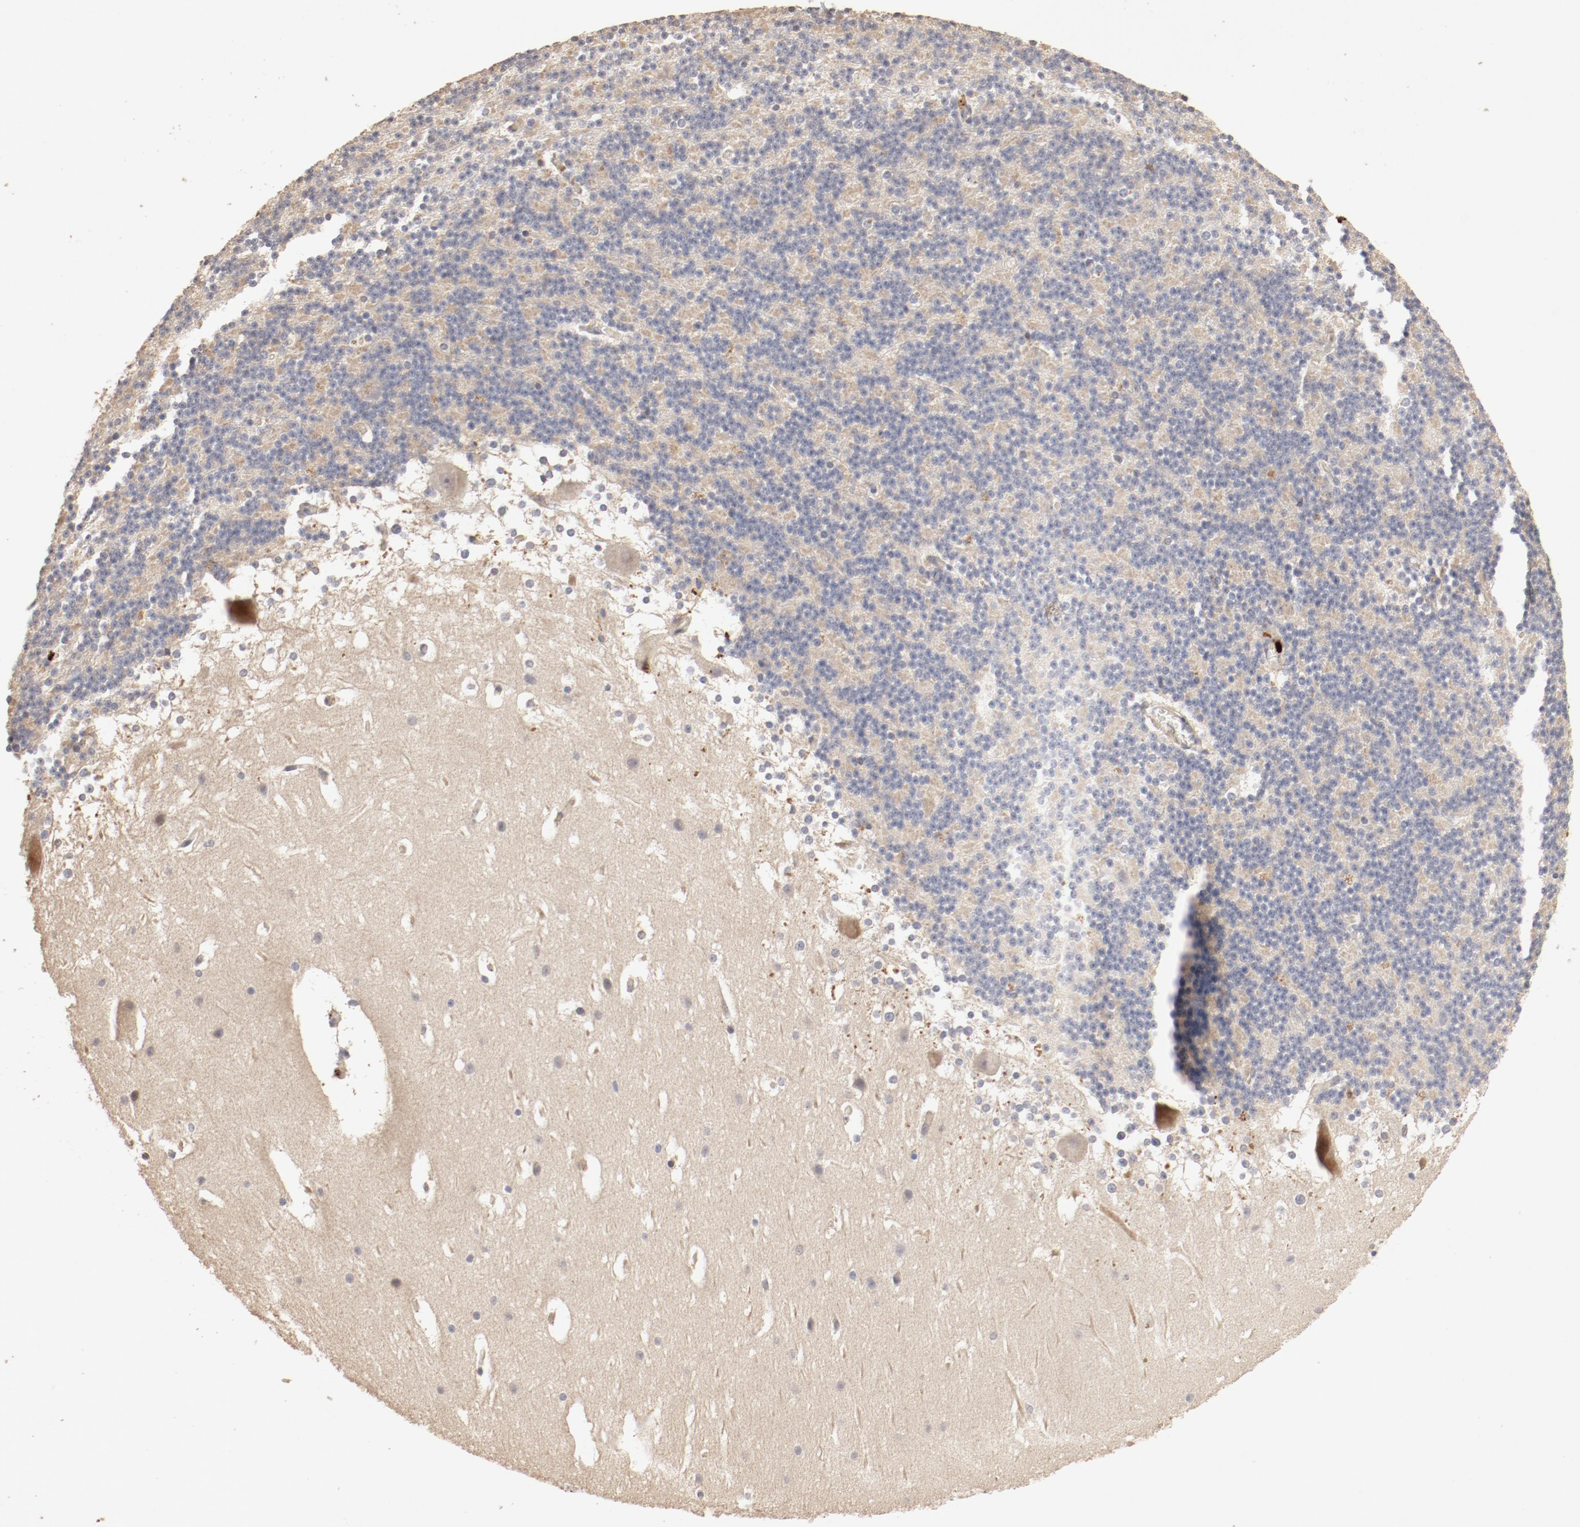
{"staining": {"intensity": "negative", "quantity": "none", "location": "none"}, "tissue": "cerebellum", "cell_type": "Cells in granular layer", "image_type": "normal", "snomed": [{"axis": "morphology", "description": "Normal tissue, NOS"}, {"axis": "topography", "description": "Cerebellum"}], "caption": "IHC of normal human cerebellum reveals no staining in cells in granular layer.", "gene": "IL3RA", "patient": {"sex": "female", "age": 19}}